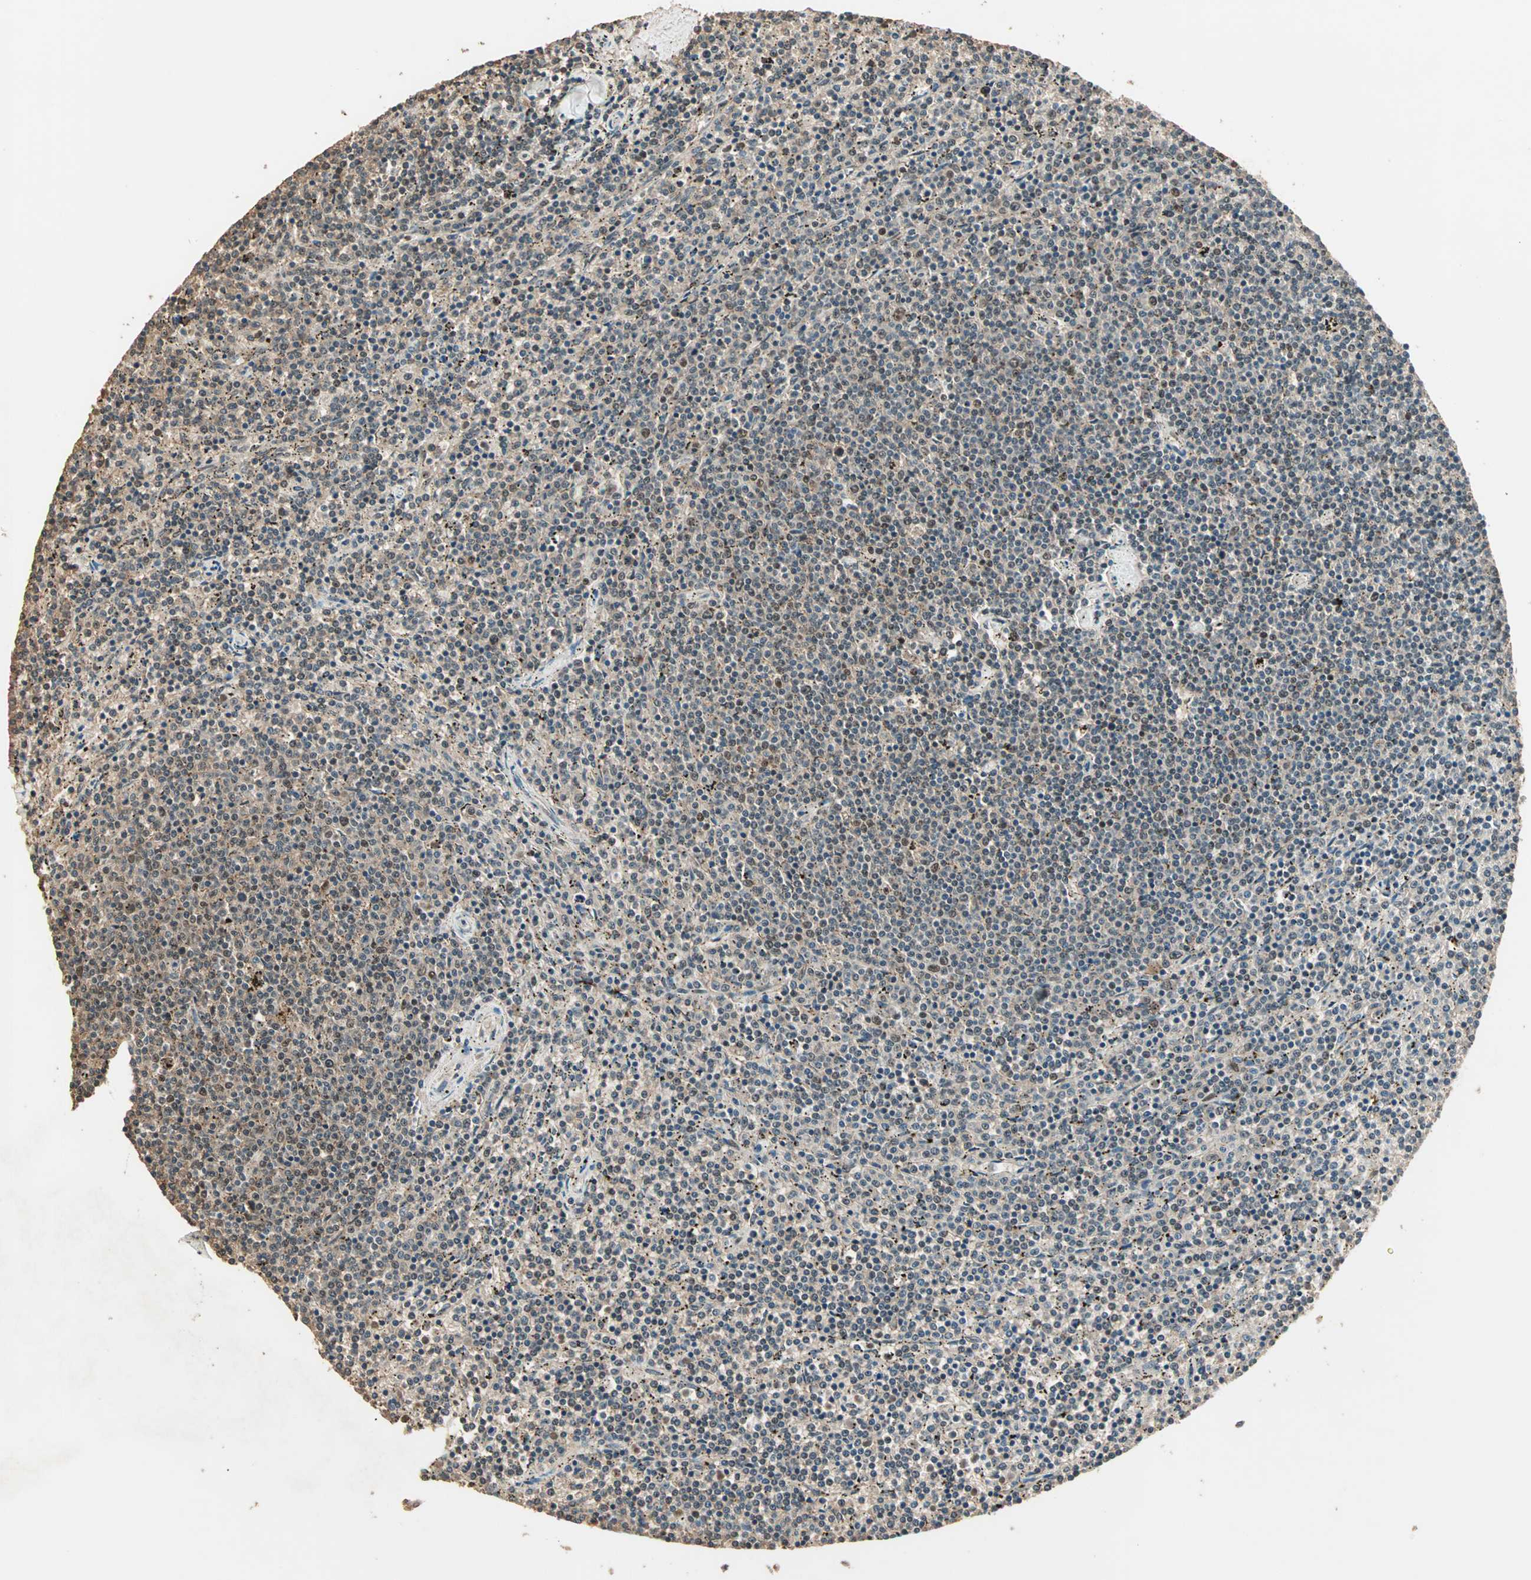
{"staining": {"intensity": "moderate", "quantity": ">75%", "location": "cytoplasmic/membranous,nuclear"}, "tissue": "lymphoma", "cell_type": "Tumor cells", "image_type": "cancer", "snomed": [{"axis": "morphology", "description": "Malignant lymphoma, non-Hodgkin's type, Low grade"}, {"axis": "topography", "description": "Spleen"}], "caption": "Lymphoma tissue demonstrates moderate cytoplasmic/membranous and nuclear expression in about >75% of tumor cells, visualized by immunohistochemistry.", "gene": "MDC1", "patient": {"sex": "female", "age": 50}}